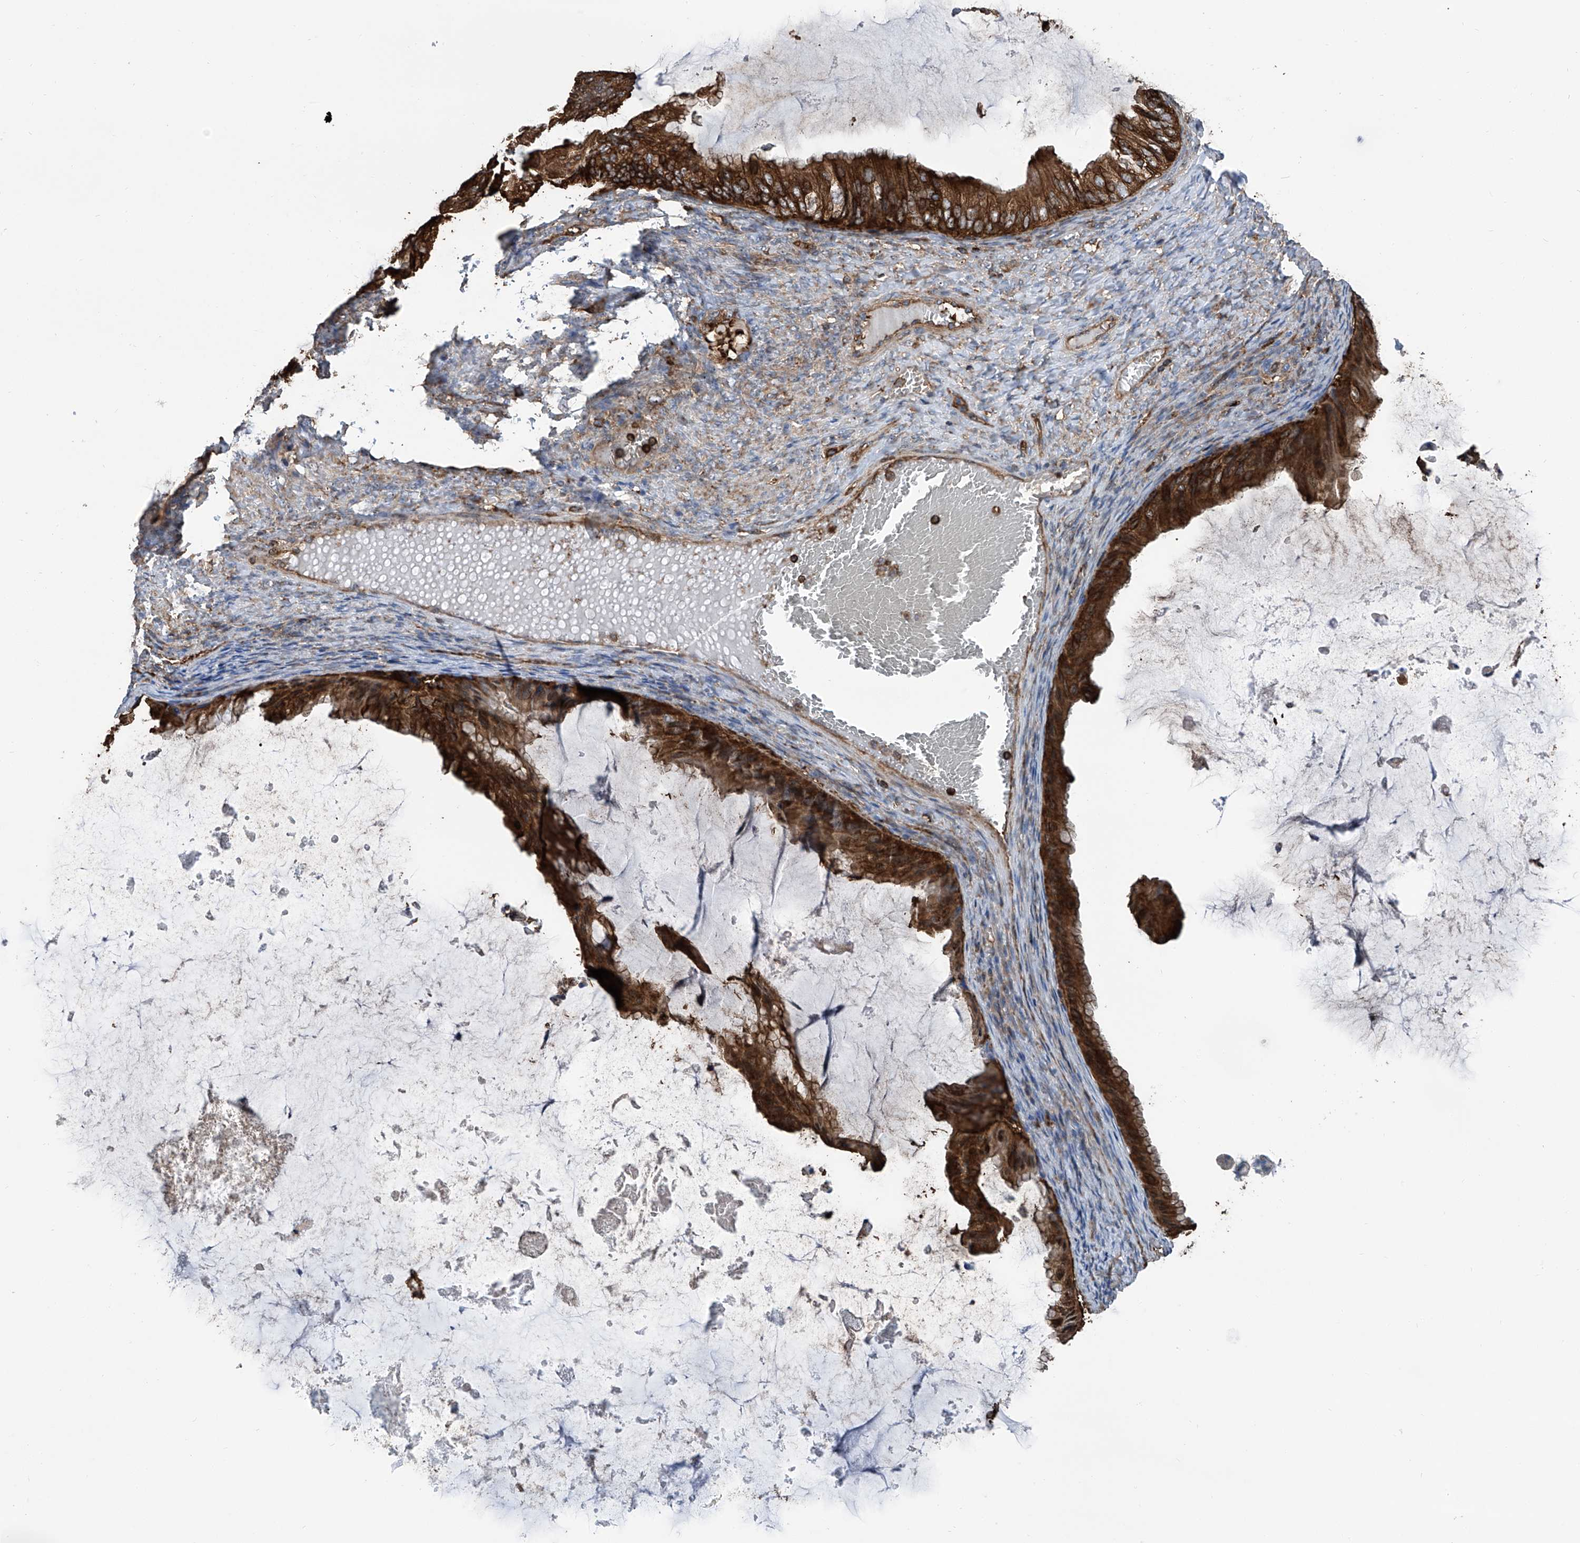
{"staining": {"intensity": "strong", "quantity": ">75%", "location": "cytoplasmic/membranous"}, "tissue": "ovarian cancer", "cell_type": "Tumor cells", "image_type": "cancer", "snomed": [{"axis": "morphology", "description": "Cystadenocarcinoma, mucinous, NOS"}, {"axis": "topography", "description": "Ovary"}], "caption": "Ovarian cancer stained with DAB (3,3'-diaminobenzidine) immunohistochemistry demonstrates high levels of strong cytoplasmic/membranous positivity in about >75% of tumor cells. (DAB IHC with brightfield microscopy, high magnification).", "gene": "ZNF484", "patient": {"sex": "female", "age": 61}}